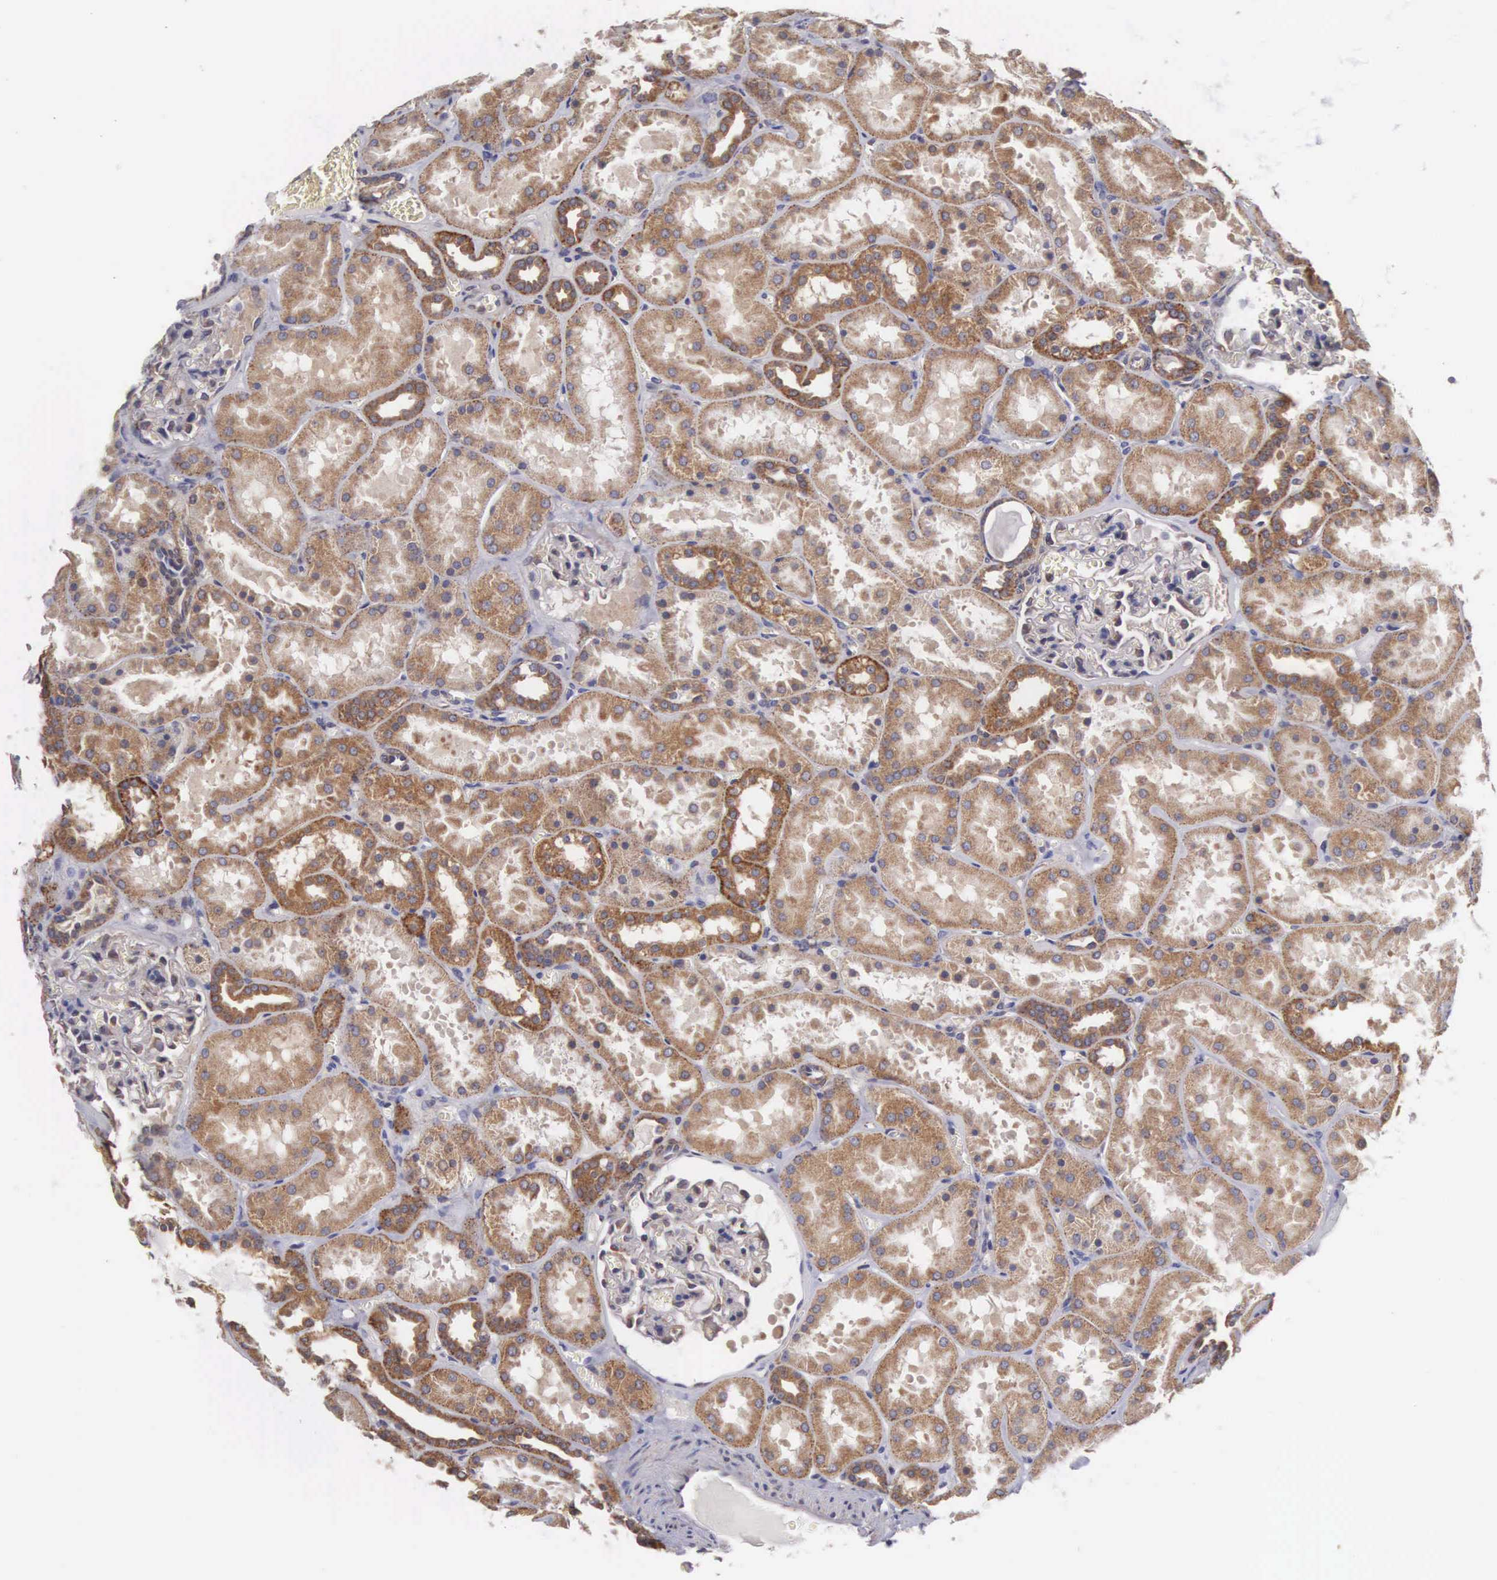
{"staining": {"intensity": "moderate", "quantity": "25%-75%", "location": "cytoplasmic/membranous"}, "tissue": "kidney", "cell_type": "Cells in glomeruli", "image_type": "normal", "snomed": [{"axis": "morphology", "description": "Normal tissue, NOS"}, {"axis": "topography", "description": "Kidney"}], "caption": "Protein staining displays moderate cytoplasmic/membranous staining in about 25%-75% of cells in glomeruli in benign kidney.", "gene": "DHRS1", "patient": {"sex": "female", "age": 52}}